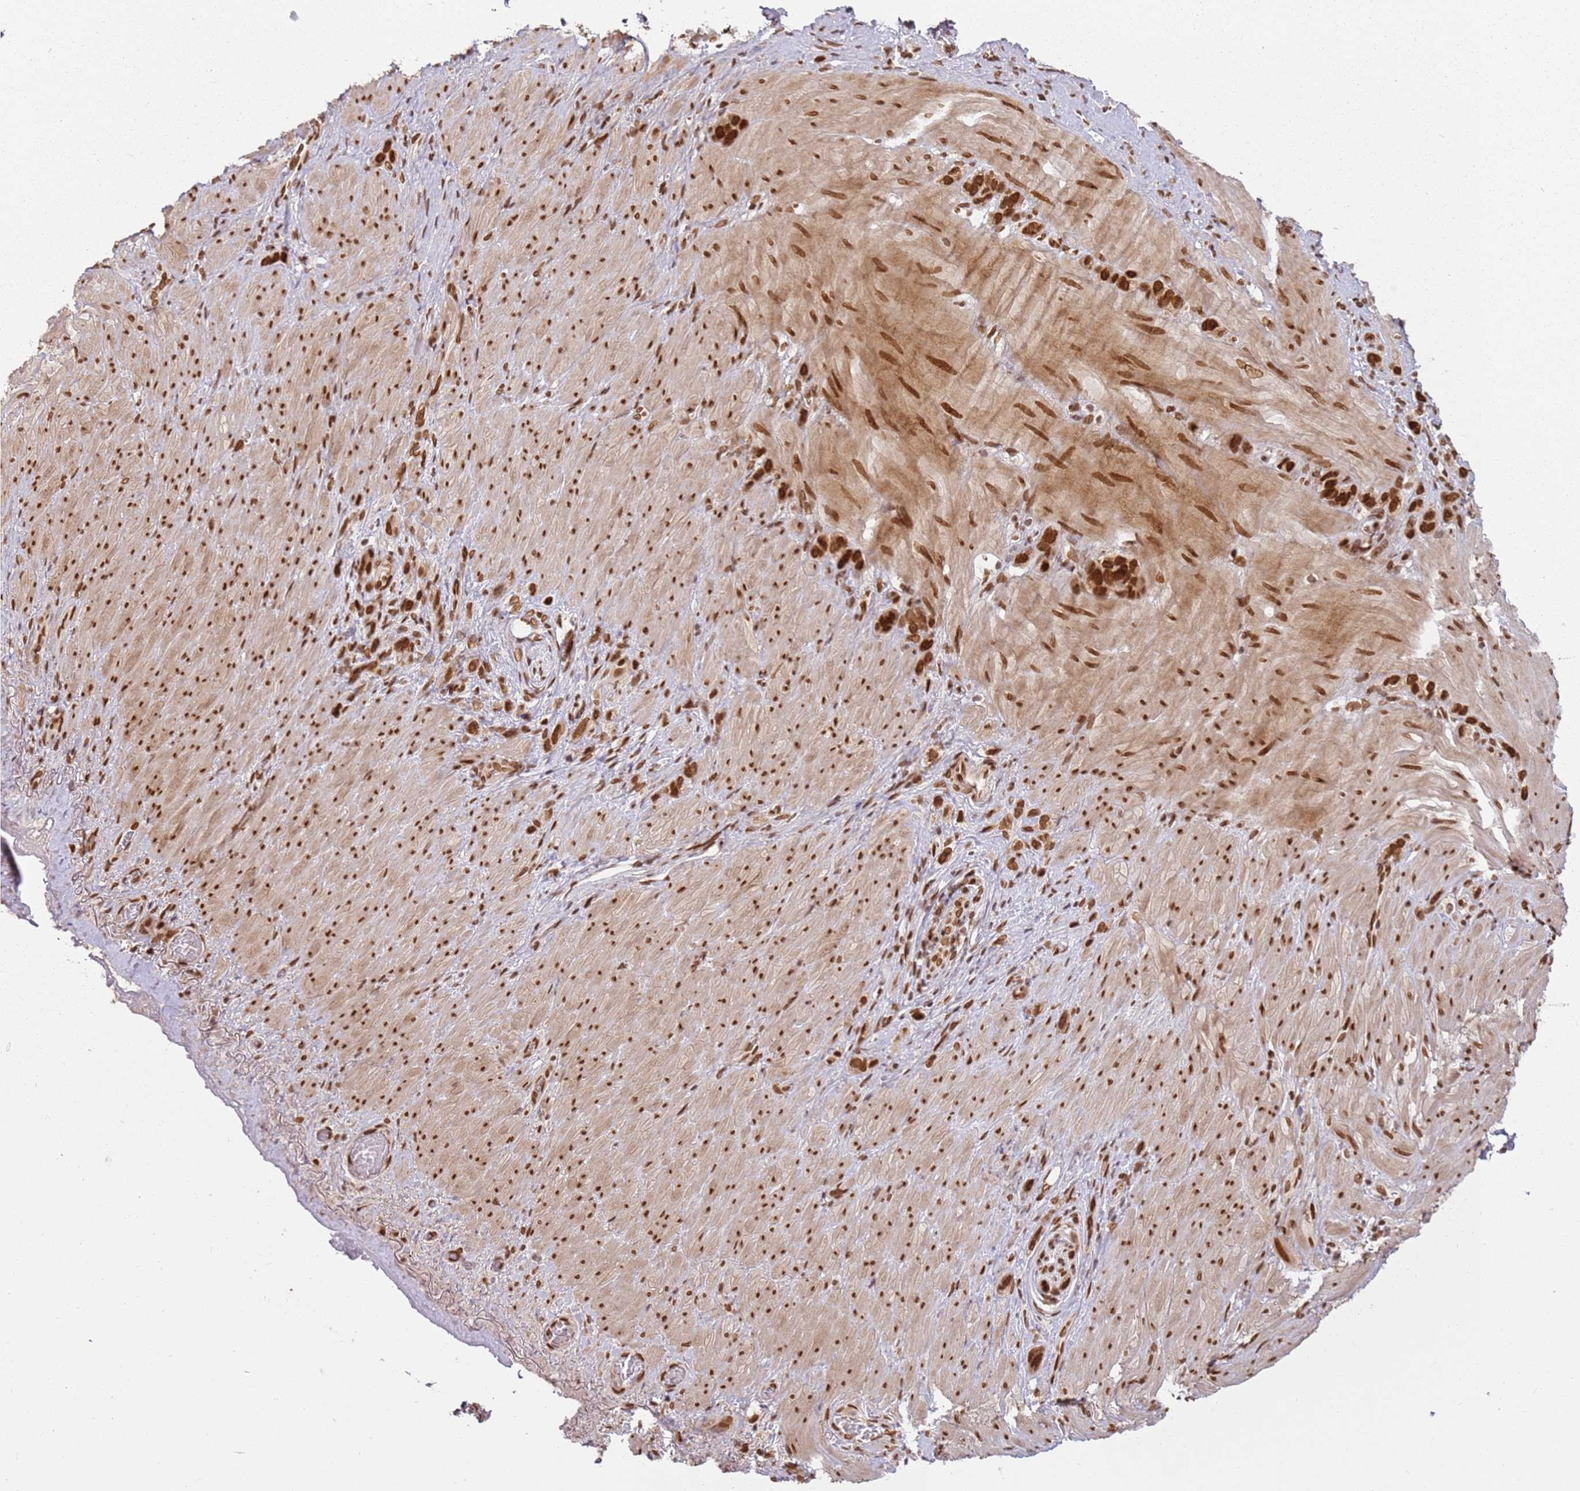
{"staining": {"intensity": "strong", "quantity": ">75%", "location": "nuclear"}, "tissue": "stomach cancer", "cell_type": "Tumor cells", "image_type": "cancer", "snomed": [{"axis": "morphology", "description": "Adenocarcinoma, NOS"}, {"axis": "topography", "description": "Stomach"}], "caption": "The immunohistochemical stain highlights strong nuclear staining in tumor cells of adenocarcinoma (stomach) tissue.", "gene": "TENT4A", "patient": {"sex": "female", "age": 65}}